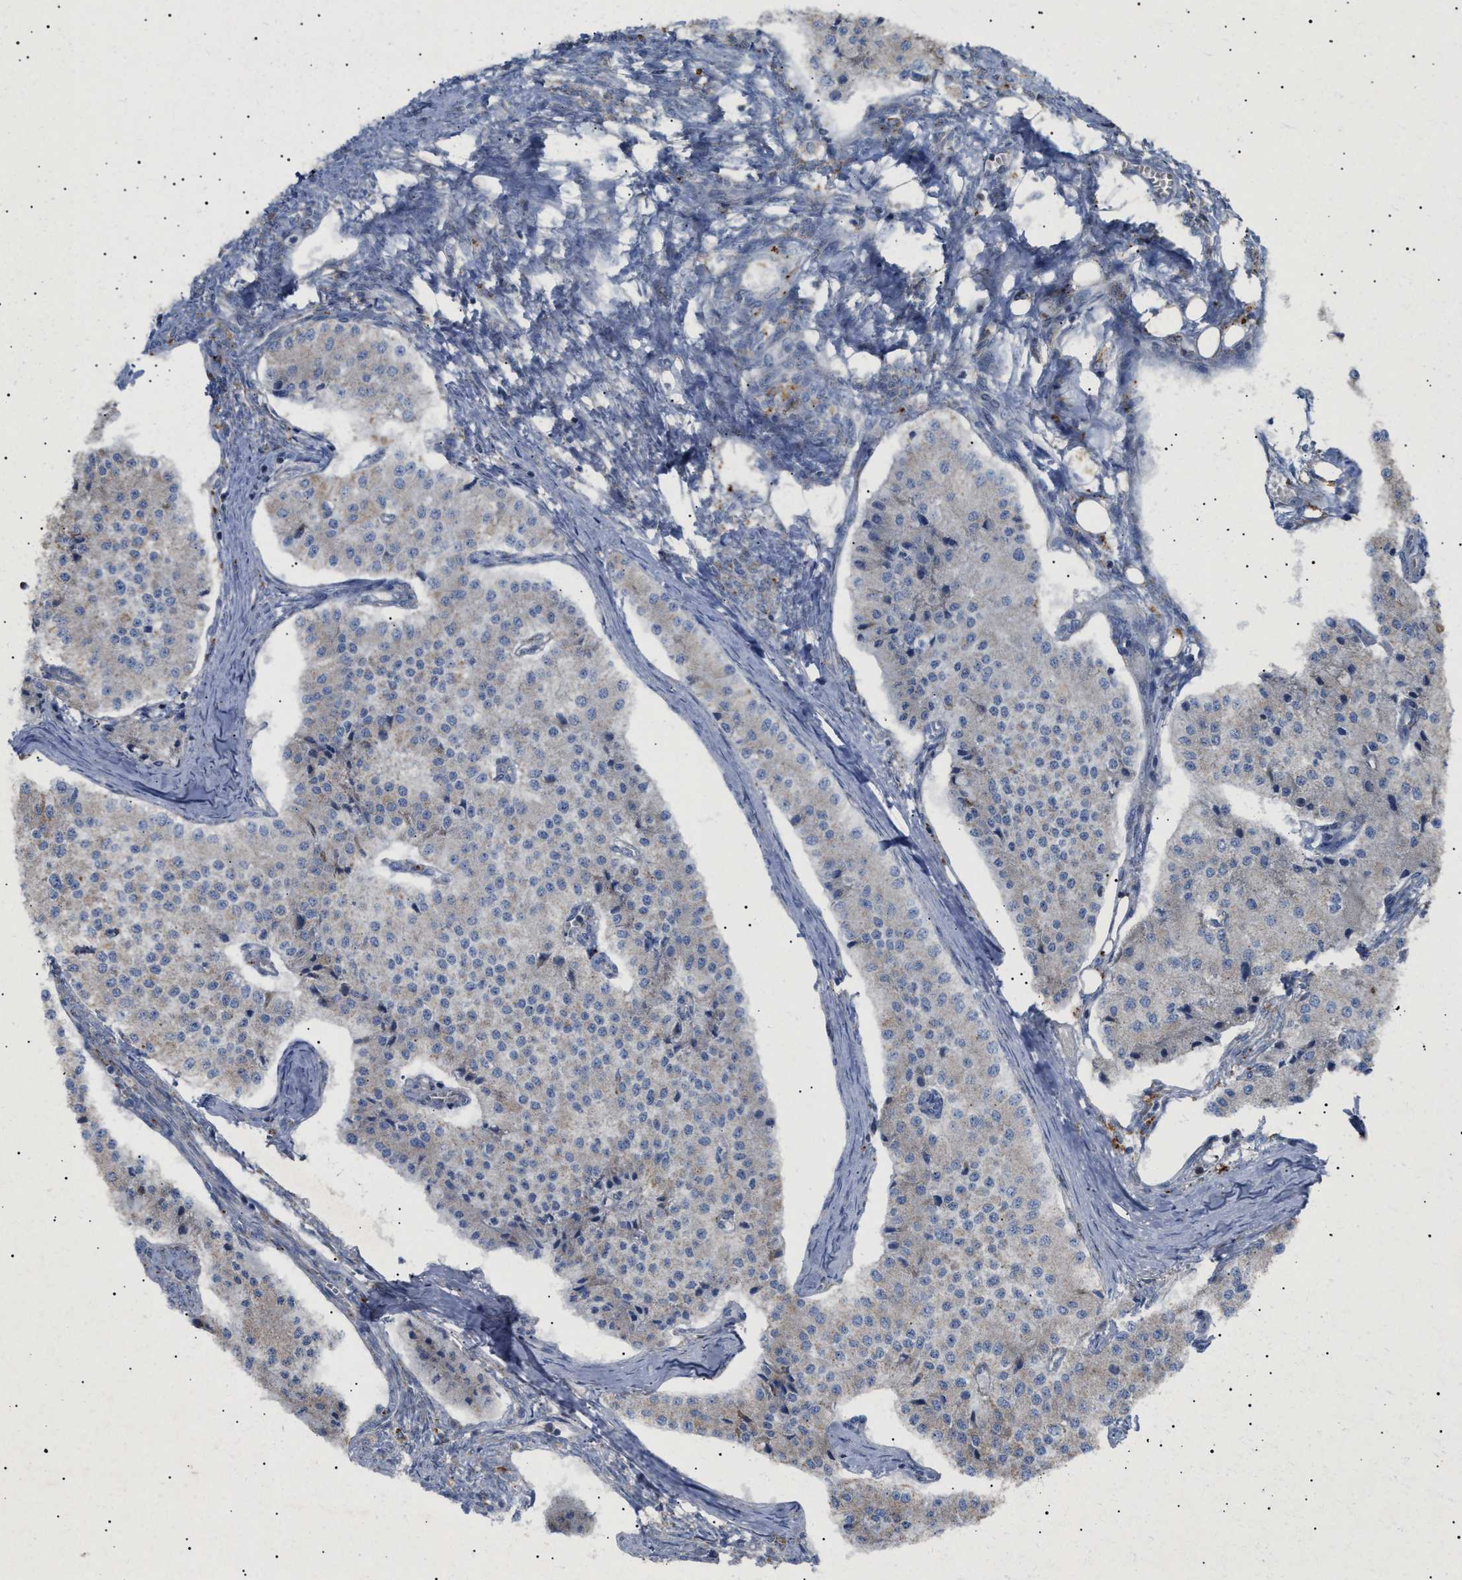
{"staining": {"intensity": "negative", "quantity": "none", "location": "none"}, "tissue": "carcinoid", "cell_type": "Tumor cells", "image_type": "cancer", "snomed": [{"axis": "morphology", "description": "Carcinoid, malignant, NOS"}, {"axis": "topography", "description": "Colon"}], "caption": "The photomicrograph reveals no staining of tumor cells in carcinoid.", "gene": "SIRT5", "patient": {"sex": "female", "age": 52}}